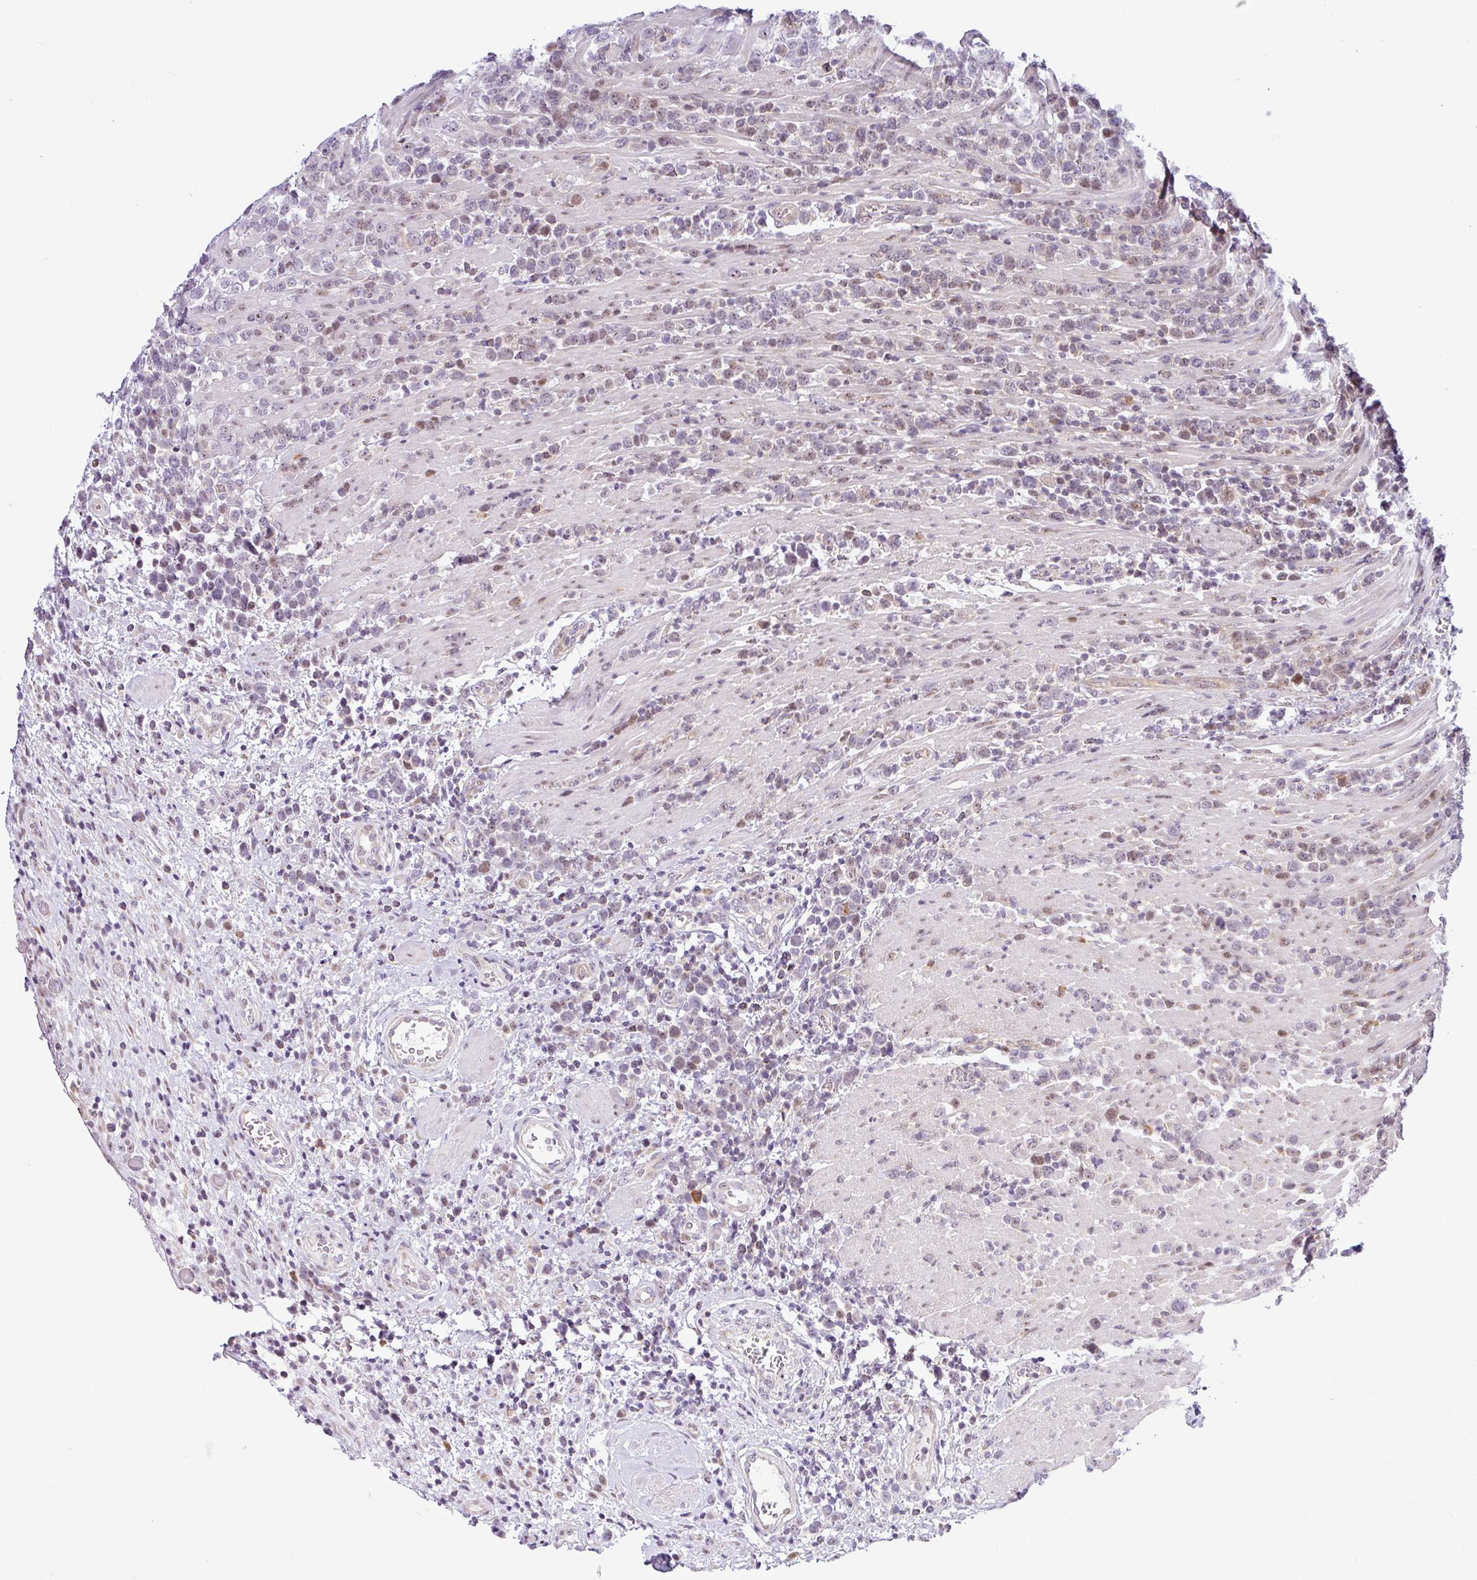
{"staining": {"intensity": "weak", "quantity": "25%-75%", "location": "cytoplasmic/membranous,nuclear"}, "tissue": "lymphoma", "cell_type": "Tumor cells", "image_type": "cancer", "snomed": [{"axis": "morphology", "description": "Malignant lymphoma, non-Hodgkin's type, High grade"}, {"axis": "topography", "description": "Soft tissue"}], "caption": "Malignant lymphoma, non-Hodgkin's type (high-grade) stained for a protein (brown) shows weak cytoplasmic/membranous and nuclear positive expression in approximately 25%-75% of tumor cells.", "gene": "NDUFB2", "patient": {"sex": "female", "age": 56}}